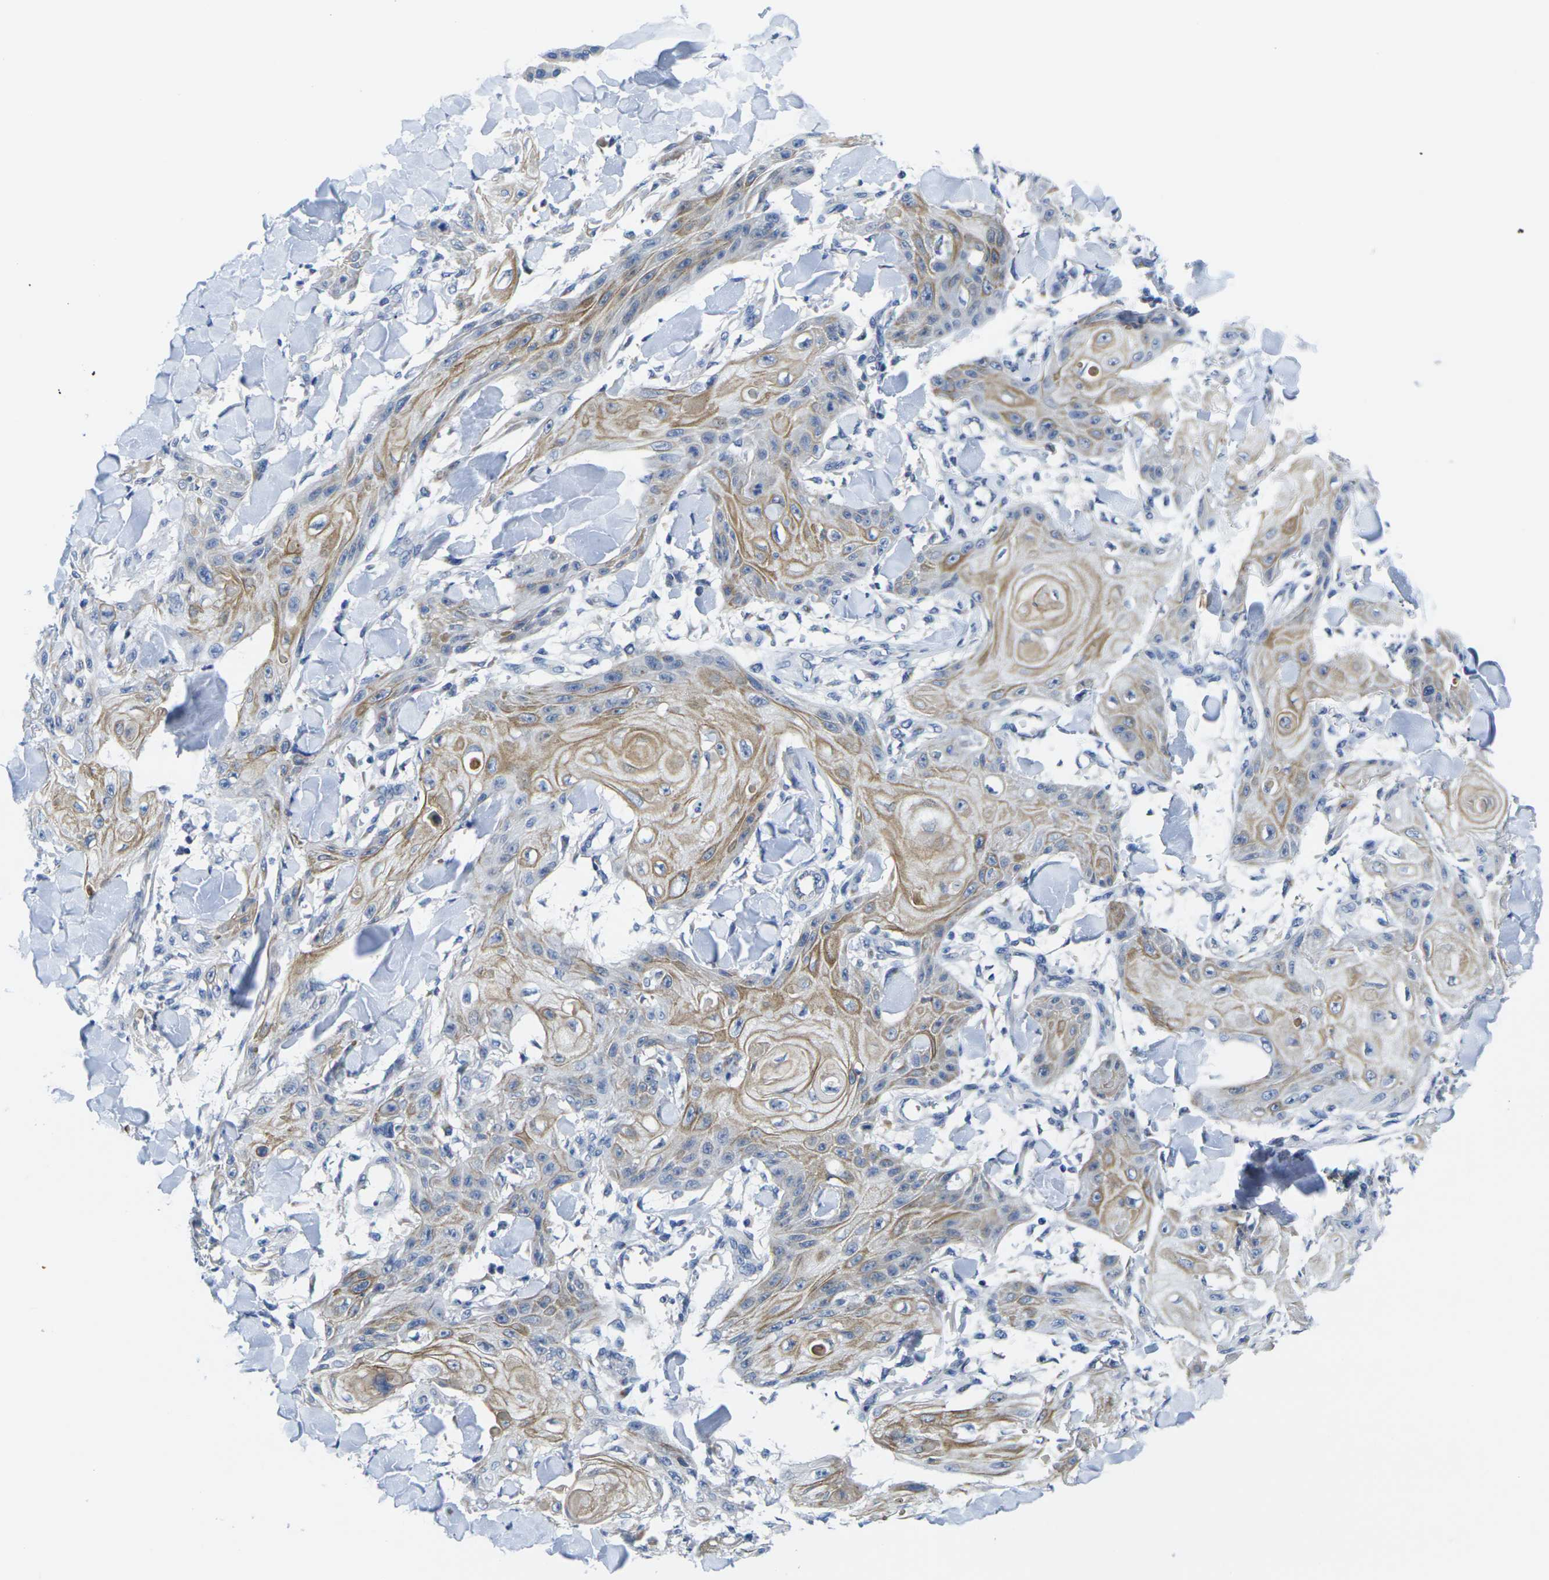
{"staining": {"intensity": "moderate", "quantity": "25%-75%", "location": "cytoplasmic/membranous"}, "tissue": "skin cancer", "cell_type": "Tumor cells", "image_type": "cancer", "snomed": [{"axis": "morphology", "description": "Squamous cell carcinoma, NOS"}, {"axis": "topography", "description": "Skin"}], "caption": "Protein staining of skin cancer (squamous cell carcinoma) tissue exhibits moderate cytoplasmic/membranous staining in approximately 25%-75% of tumor cells.", "gene": "CRK", "patient": {"sex": "male", "age": 74}}